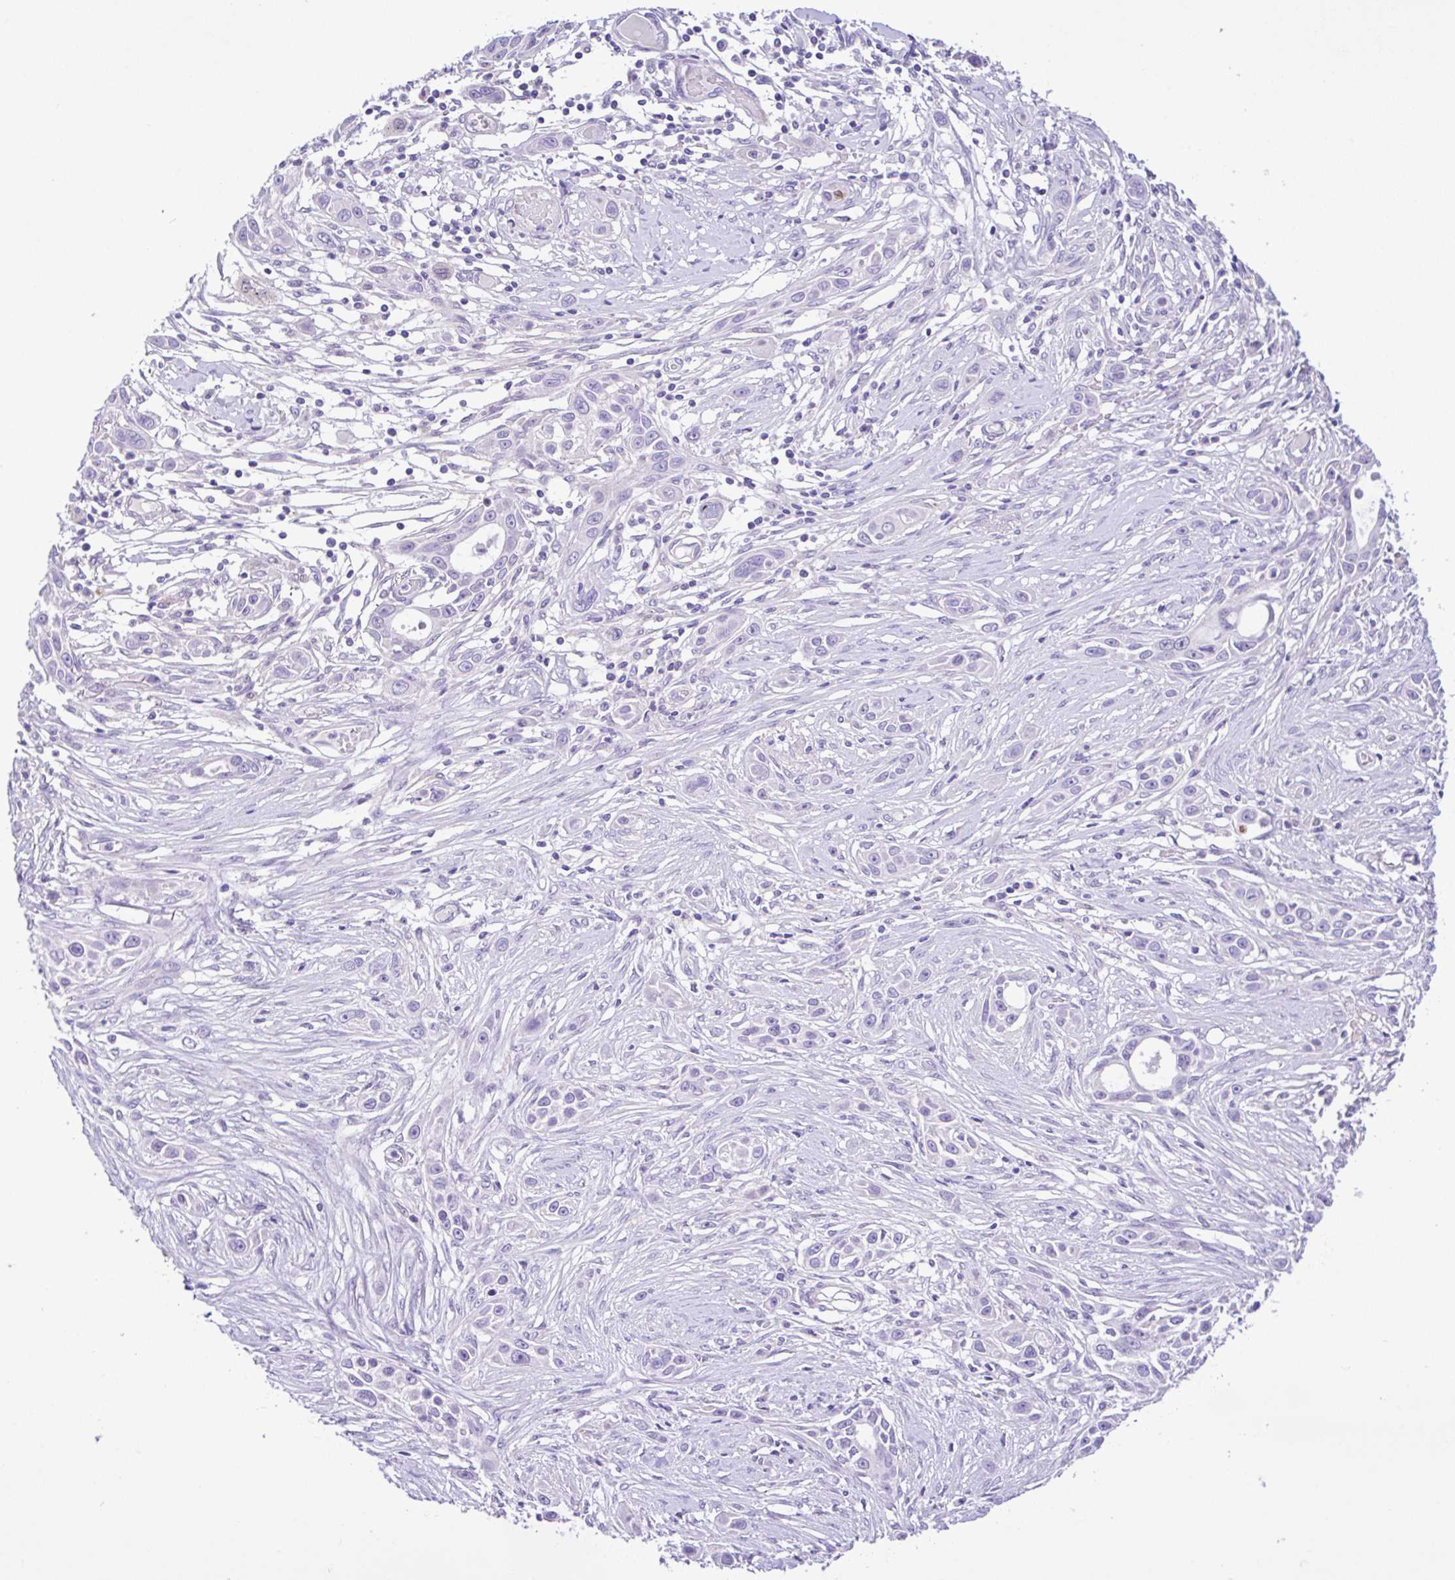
{"staining": {"intensity": "negative", "quantity": "none", "location": "none"}, "tissue": "skin cancer", "cell_type": "Tumor cells", "image_type": "cancer", "snomed": [{"axis": "morphology", "description": "Squamous cell carcinoma, NOS"}, {"axis": "topography", "description": "Skin"}], "caption": "This is a micrograph of IHC staining of squamous cell carcinoma (skin), which shows no positivity in tumor cells. (IHC, brightfield microscopy, high magnification).", "gene": "ANO4", "patient": {"sex": "female", "age": 69}}